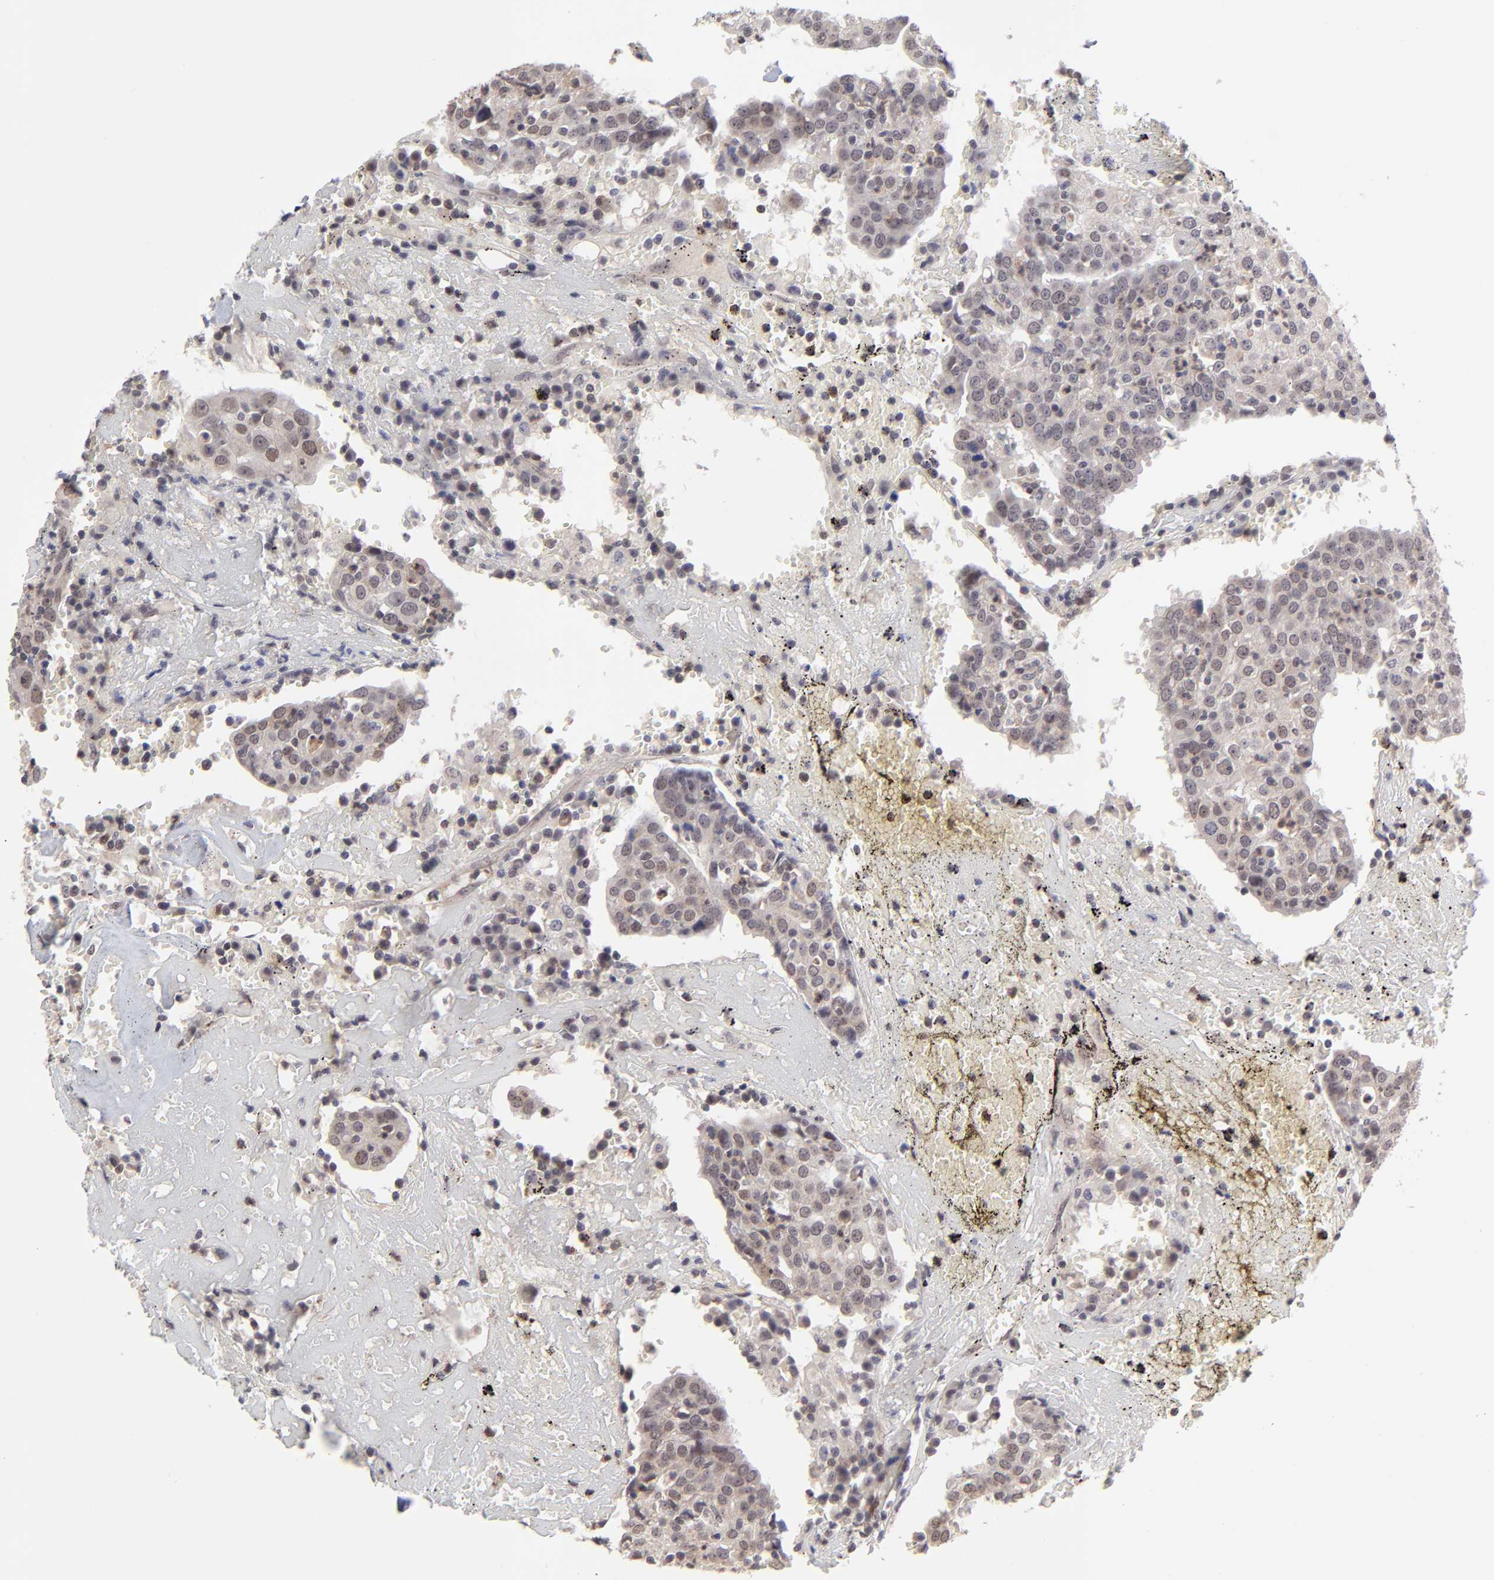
{"staining": {"intensity": "weak", "quantity": "<25%", "location": "cytoplasmic/membranous"}, "tissue": "head and neck cancer", "cell_type": "Tumor cells", "image_type": "cancer", "snomed": [{"axis": "morphology", "description": "Adenocarcinoma, NOS"}, {"axis": "topography", "description": "Salivary gland"}, {"axis": "topography", "description": "Head-Neck"}], "caption": "An immunohistochemistry micrograph of adenocarcinoma (head and neck) is shown. There is no staining in tumor cells of adenocarcinoma (head and neck).", "gene": "ZNF419", "patient": {"sex": "female", "age": 65}}